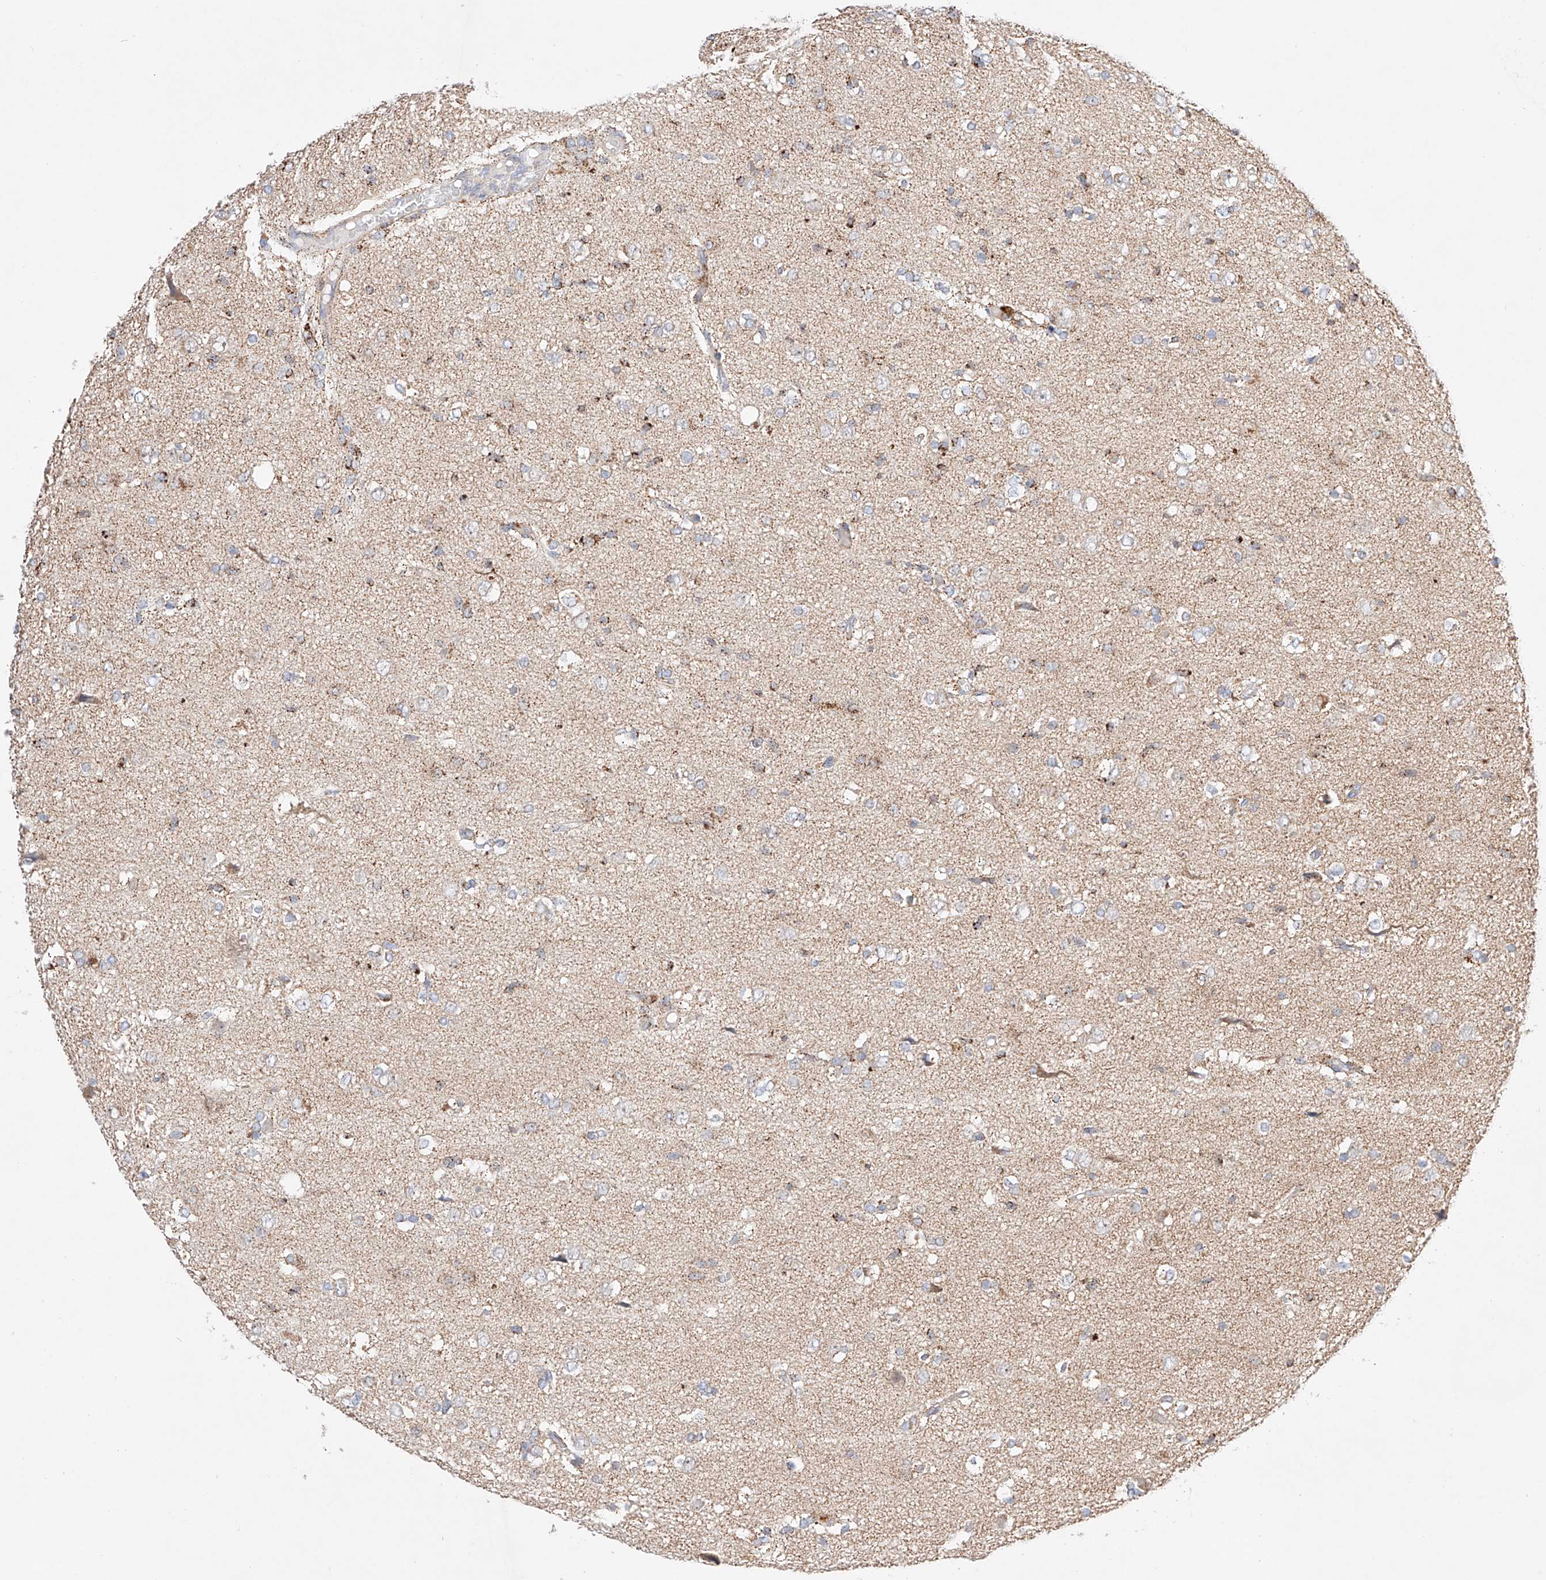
{"staining": {"intensity": "moderate", "quantity": "25%-75%", "location": "cytoplasmic/membranous"}, "tissue": "glioma", "cell_type": "Tumor cells", "image_type": "cancer", "snomed": [{"axis": "morphology", "description": "Glioma, malignant, High grade"}, {"axis": "topography", "description": "Brain"}], "caption": "IHC staining of high-grade glioma (malignant), which exhibits medium levels of moderate cytoplasmic/membranous staining in about 25%-75% of tumor cells indicating moderate cytoplasmic/membranous protein staining. The staining was performed using DAB (3,3'-diaminobenzidine) (brown) for protein detection and nuclei were counterstained in hematoxylin (blue).", "gene": "KTI12", "patient": {"sex": "female", "age": 59}}